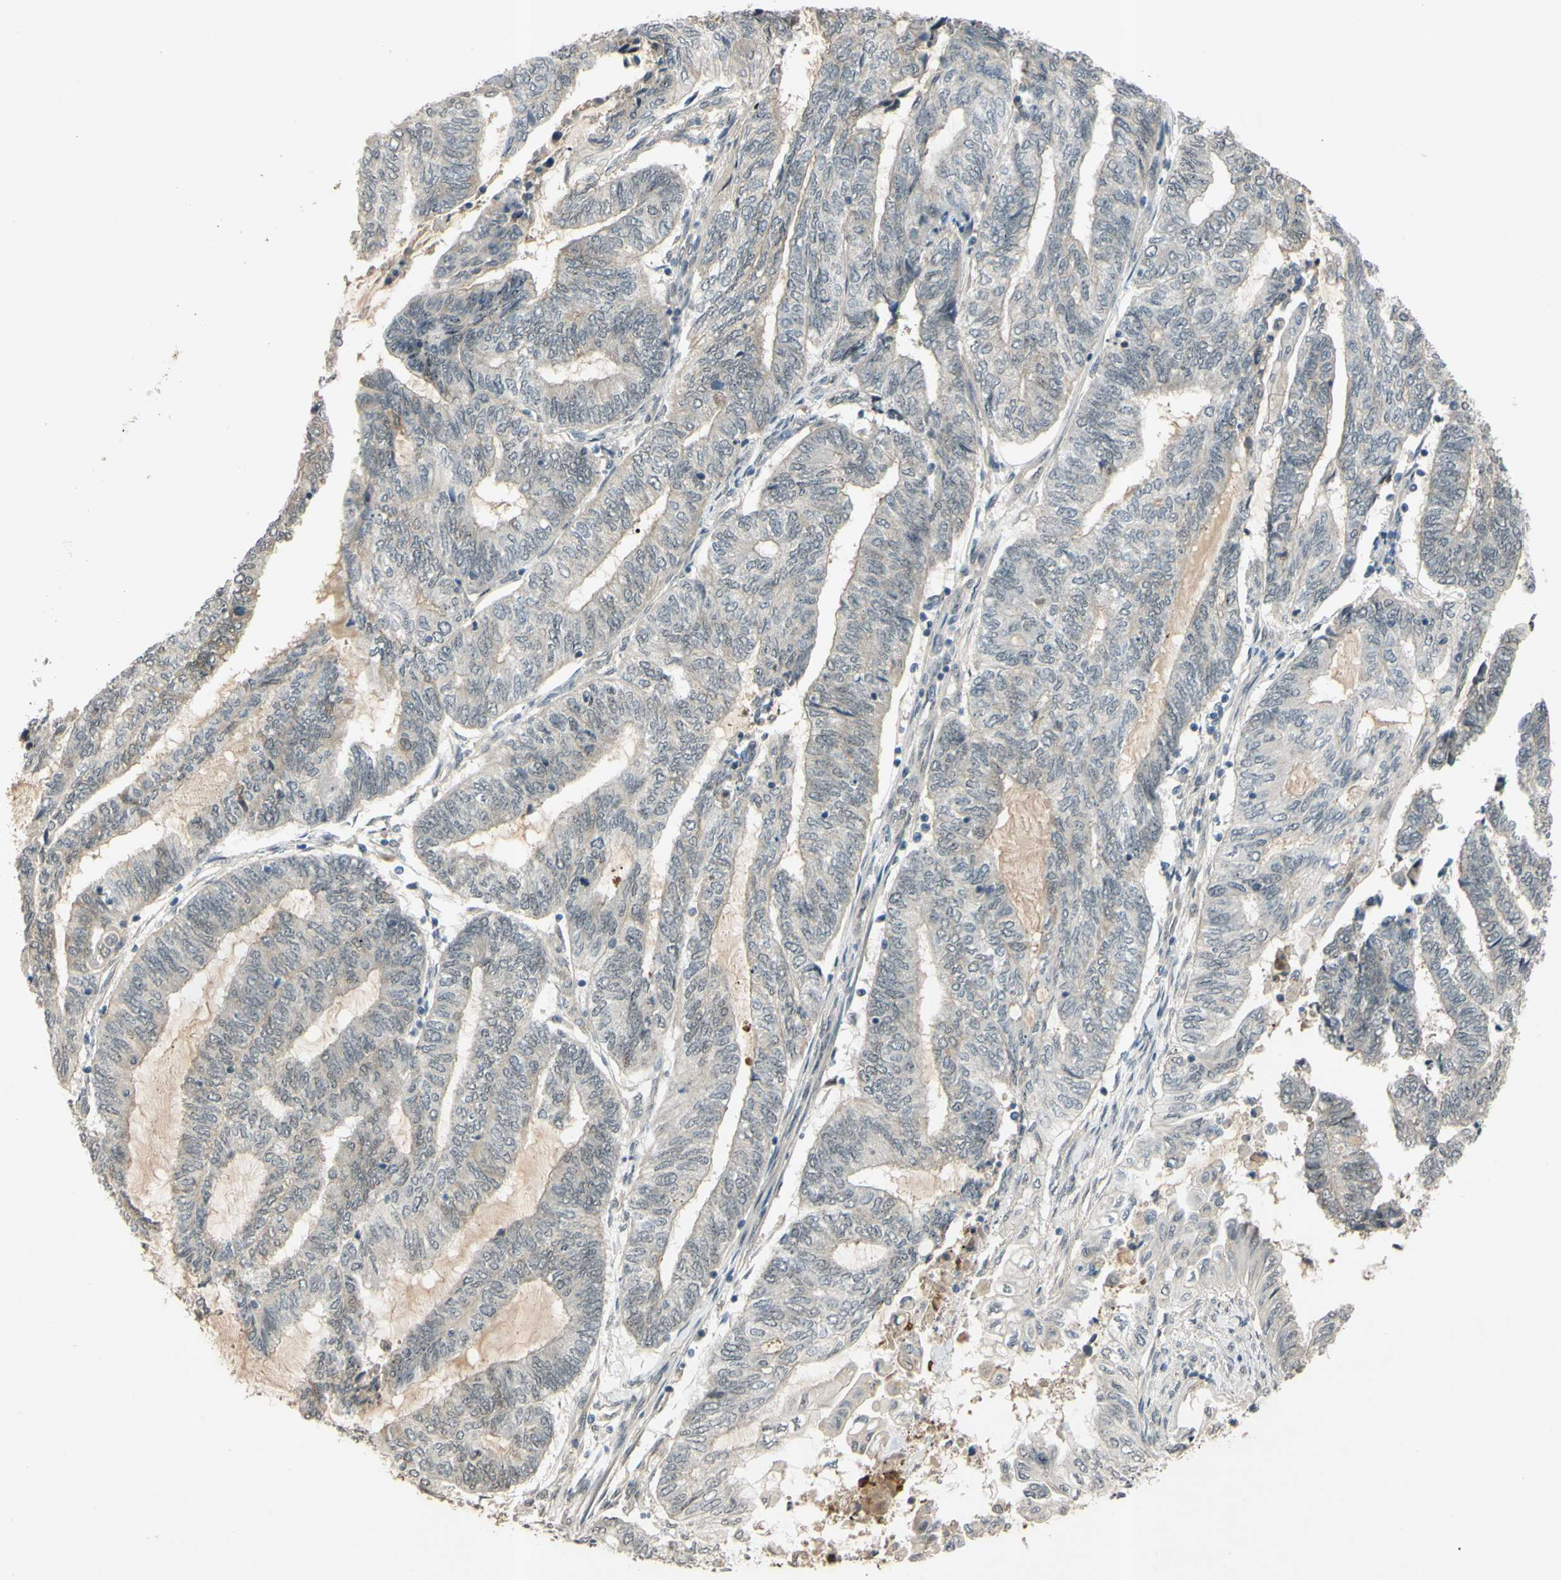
{"staining": {"intensity": "negative", "quantity": "none", "location": "none"}, "tissue": "endometrial cancer", "cell_type": "Tumor cells", "image_type": "cancer", "snomed": [{"axis": "morphology", "description": "Adenocarcinoma, NOS"}, {"axis": "topography", "description": "Uterus"}, {"axis": "topography", "description": "Endometrium"}], "caption": "DAB immunohistochemical staining of human endometrial cancer demonstrates no significant positivity in tumor cells. (DAB (3,3'-diaminobenzidine) immunohistochemistry visualized using brightfield microscopy, high magnification).", "gene": "ALK", "patient": {"sex": "female", "age": 70}}